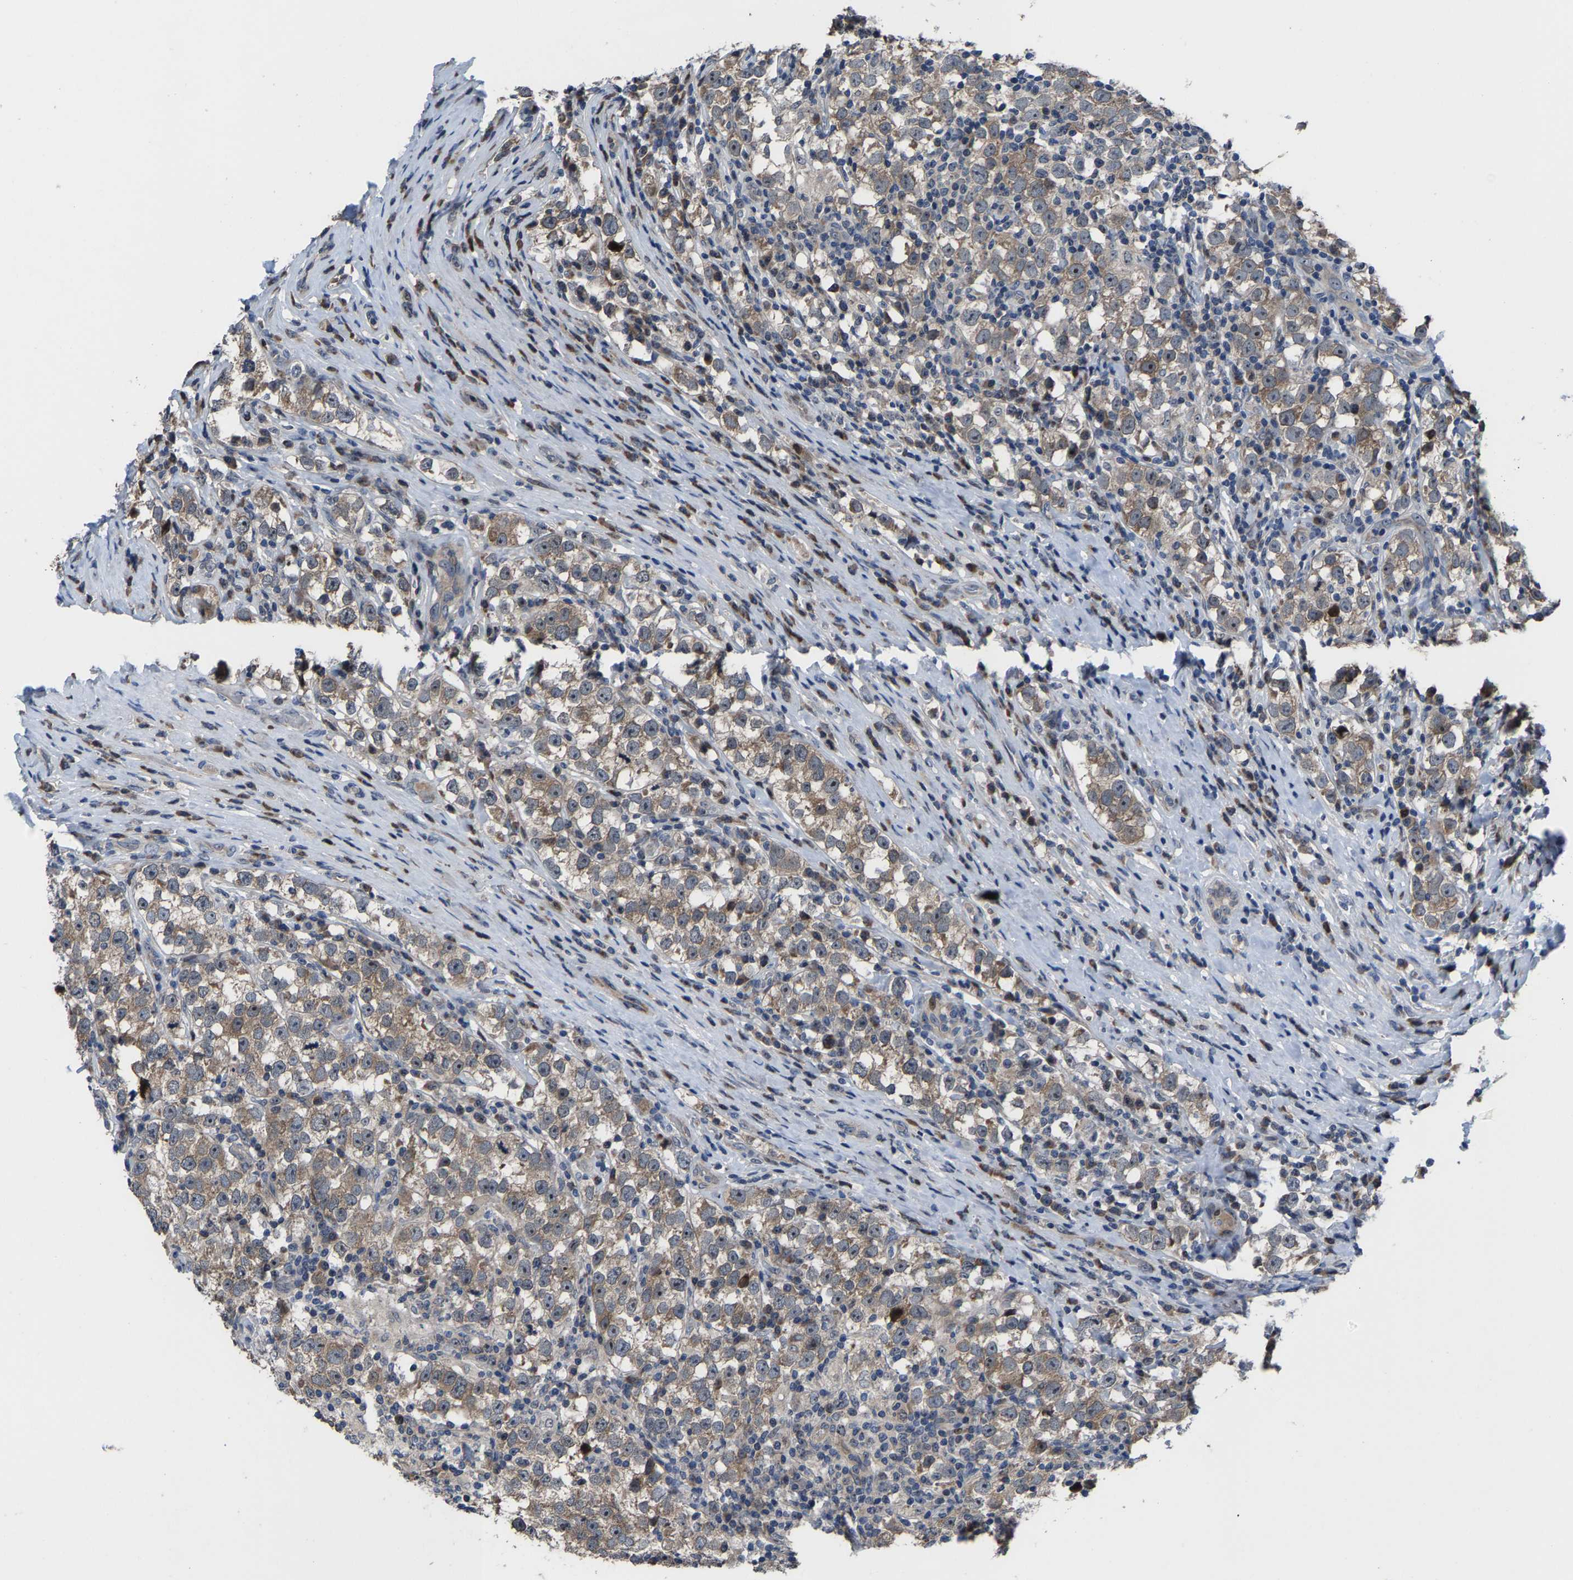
{"staining": {"intensity": "weak", "quantity": ">75%", "location": "cytoplasmic/membranous"}, "tissue": "testis cancer", "cell_type": "Tumor cells", "image_type": "cancer", "snomed": [{"axis": "morphology", "description": "Normal tissue, NOS"}, {"axis": "morphology", "description": "Seminoma, NOS"}, {"axis": "topography", "description": "Testis"}], "caption": "Immunohistochemistry staining of testis cancer, which reveals low levels of weak cytoplasmic/membranous positivity in approximately >75% of tumor cells indicating weak cytoplasmic/membranous protein staining. The staining was performed using DAB (brown) for protein detection and nuclei were counterstained in hematoxylin (blue).", "gene": "HAUS6", "patient": {"sex": "male", "age": 43}}